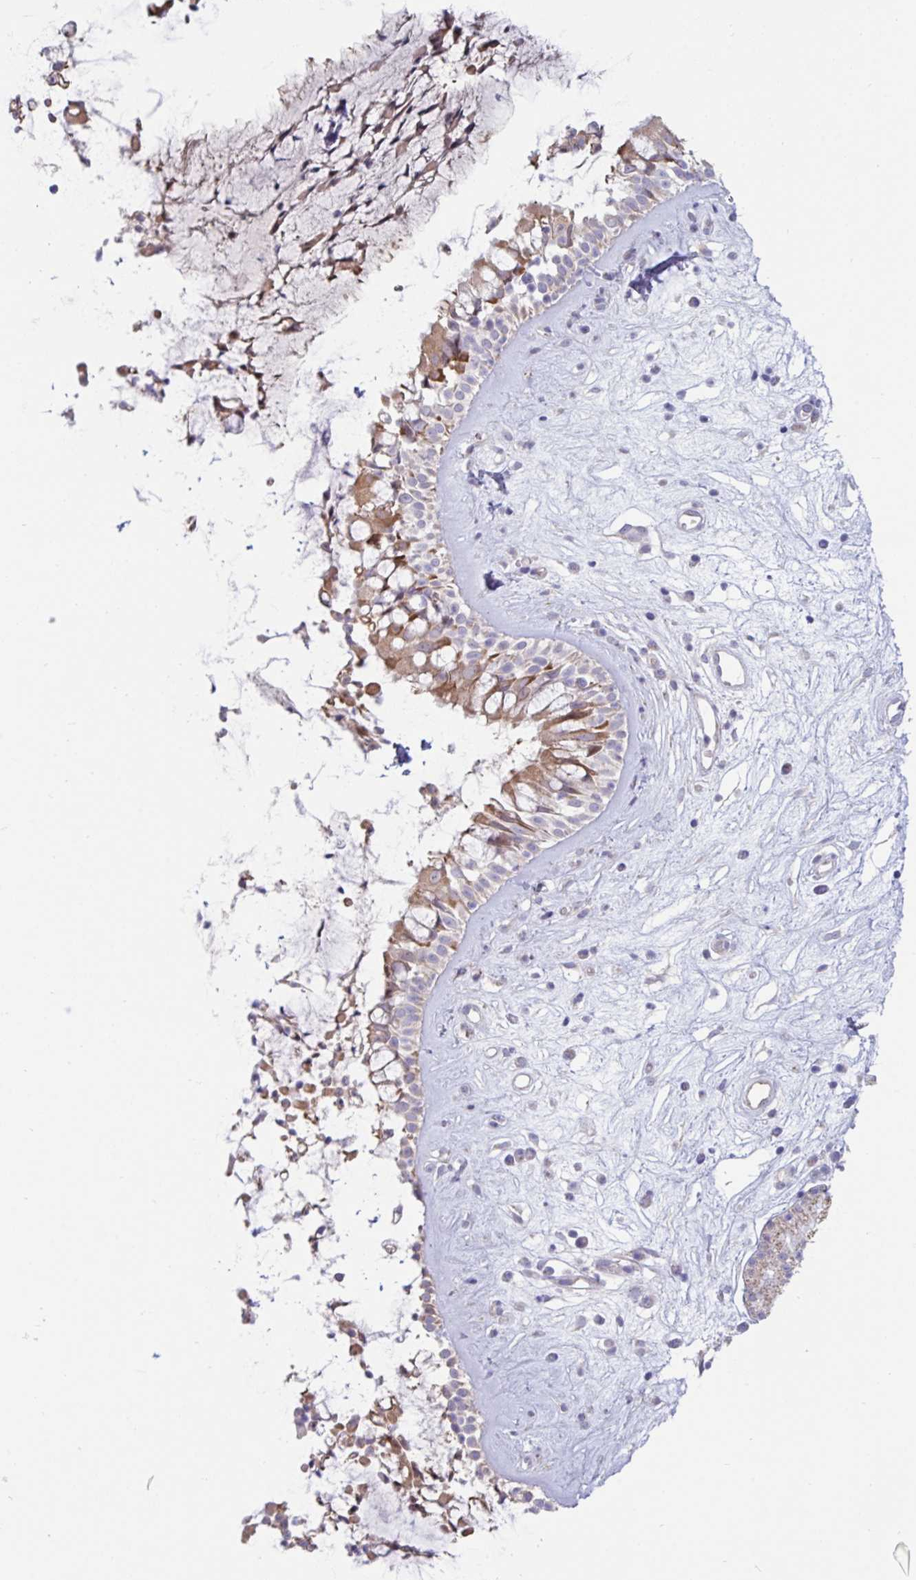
{"staining": {"intensity": "weak", "quantity": "25%-75%", "location": "cytoplasmic/membranous"}, "tissue": "nasopharynx", "cell_type": "Respiratory epithelial cells", "image_type": "normal", "snomed": [{"axis": "morphology", "description": "Normal tissue, NOS"}, {"axis": "topography", "description": "Nasopharynx"}], "caption": "Nasopharynx was stained to show a protein in brown. There is low levels of weak cytoplasmic/membranous expression in approximately 25%-75% of respiratory epithelial cells. (Stains: DAB in brown, nuclei in blue, Microscopy: brightfield microscopy at high magnification).", "gene": "IL37", "patient": {"sex": "male", "age": 32}}